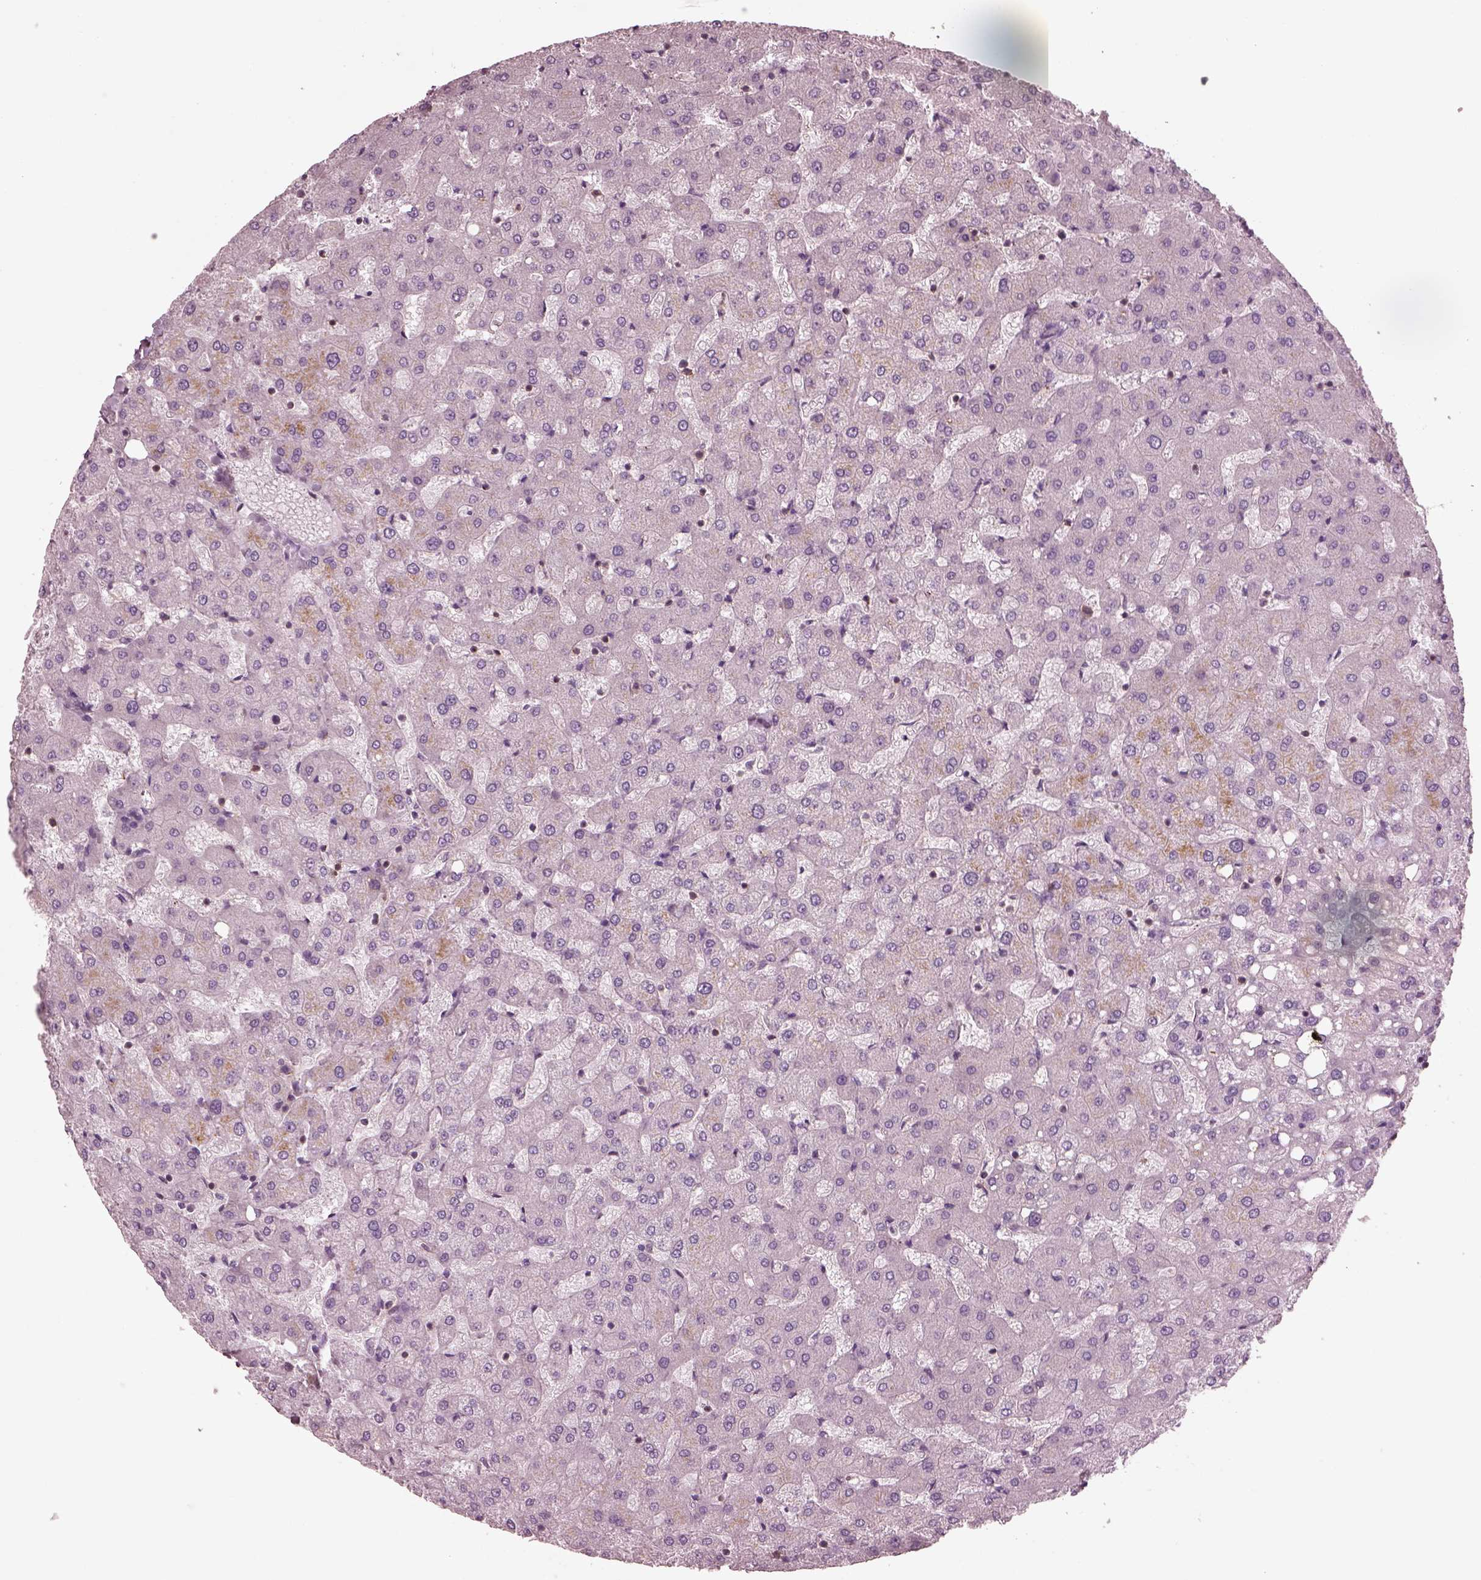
{"staining": {"intensity": "negative", "quantity": "none", "location": "none"}, "tissue": "liver", "cell_type": "Cholangiocytes", "image_type": "normal", "snomed": [{"axis": "morphology", "description": "Normal tissue, NOS"}, {"axis": "topography", "description": "Liver"}], "caption": "This photomicrograph is of normal liver stained with IHC to label a protein in brown with the nuclei are counter-stained blue. There is no positivity in cholangiocytes. (DAB (3,3'-diaminobenzidine) immunohistochemistry (IHC) with hematoxylin counter stain).", "gene": "STK33", "patient": {"sex": "female", "age": 50}}